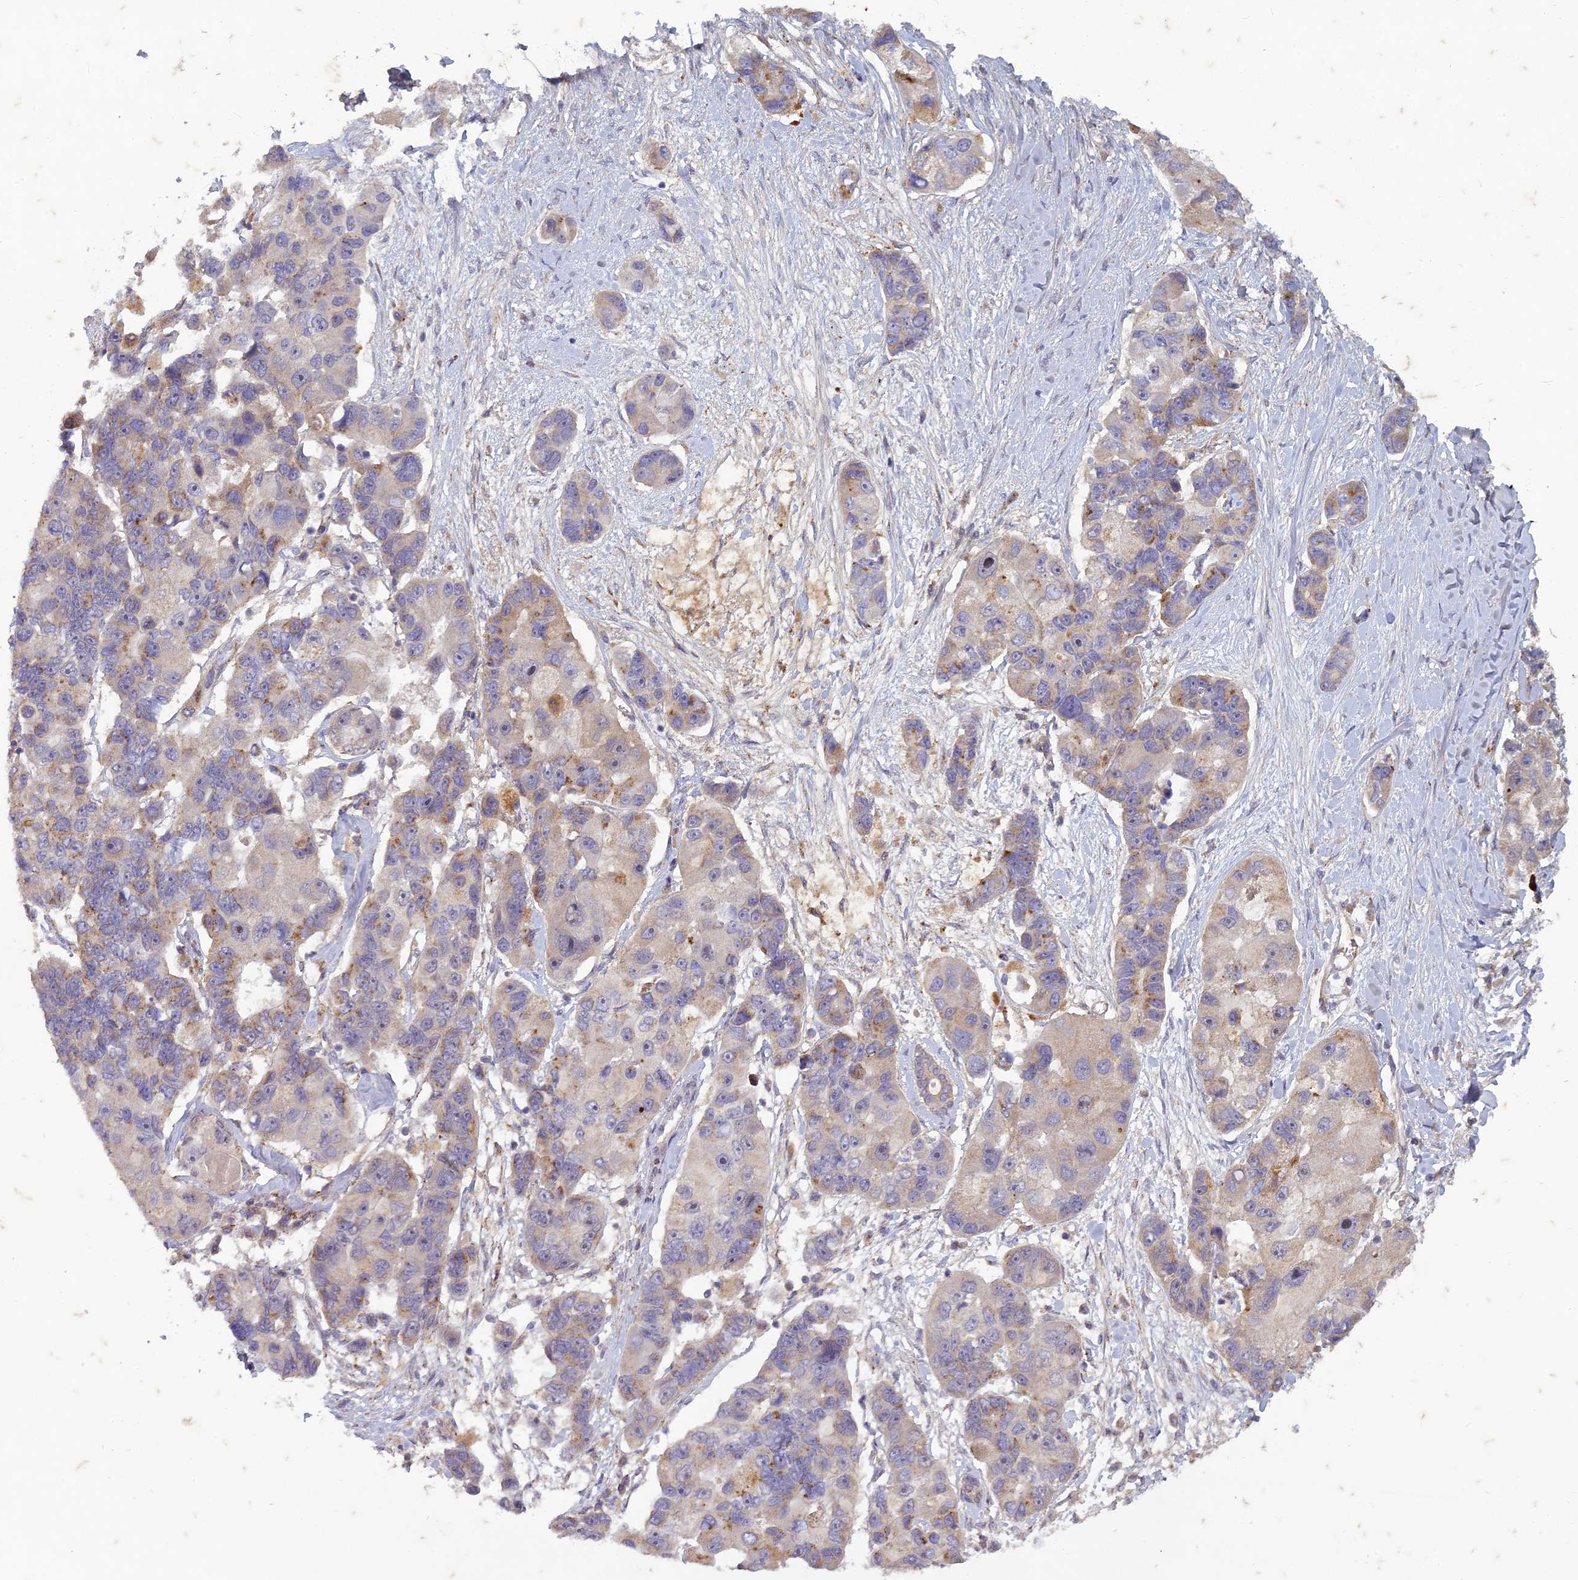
{"staining": {"intensity": "moderate", "quantity": "25%-75%", "location": "cytoplasmic/membranous"}, "tissue": "lung cancer", "cell_type": "Tumor cells", "image_type": "cancer", "snomed": [{"axis": "morphology", "description": "Adenocarcinoma, NOS"}, {"axis": "topography", "description": "Lung"}], "caption": "A brown stain labels moderate cytoplasmic/membranous expression of a protein in adenocarcinoma (lung) tumor cells.", "gene": "TCF25", "patient": {"sex": "female", "age": 54}}